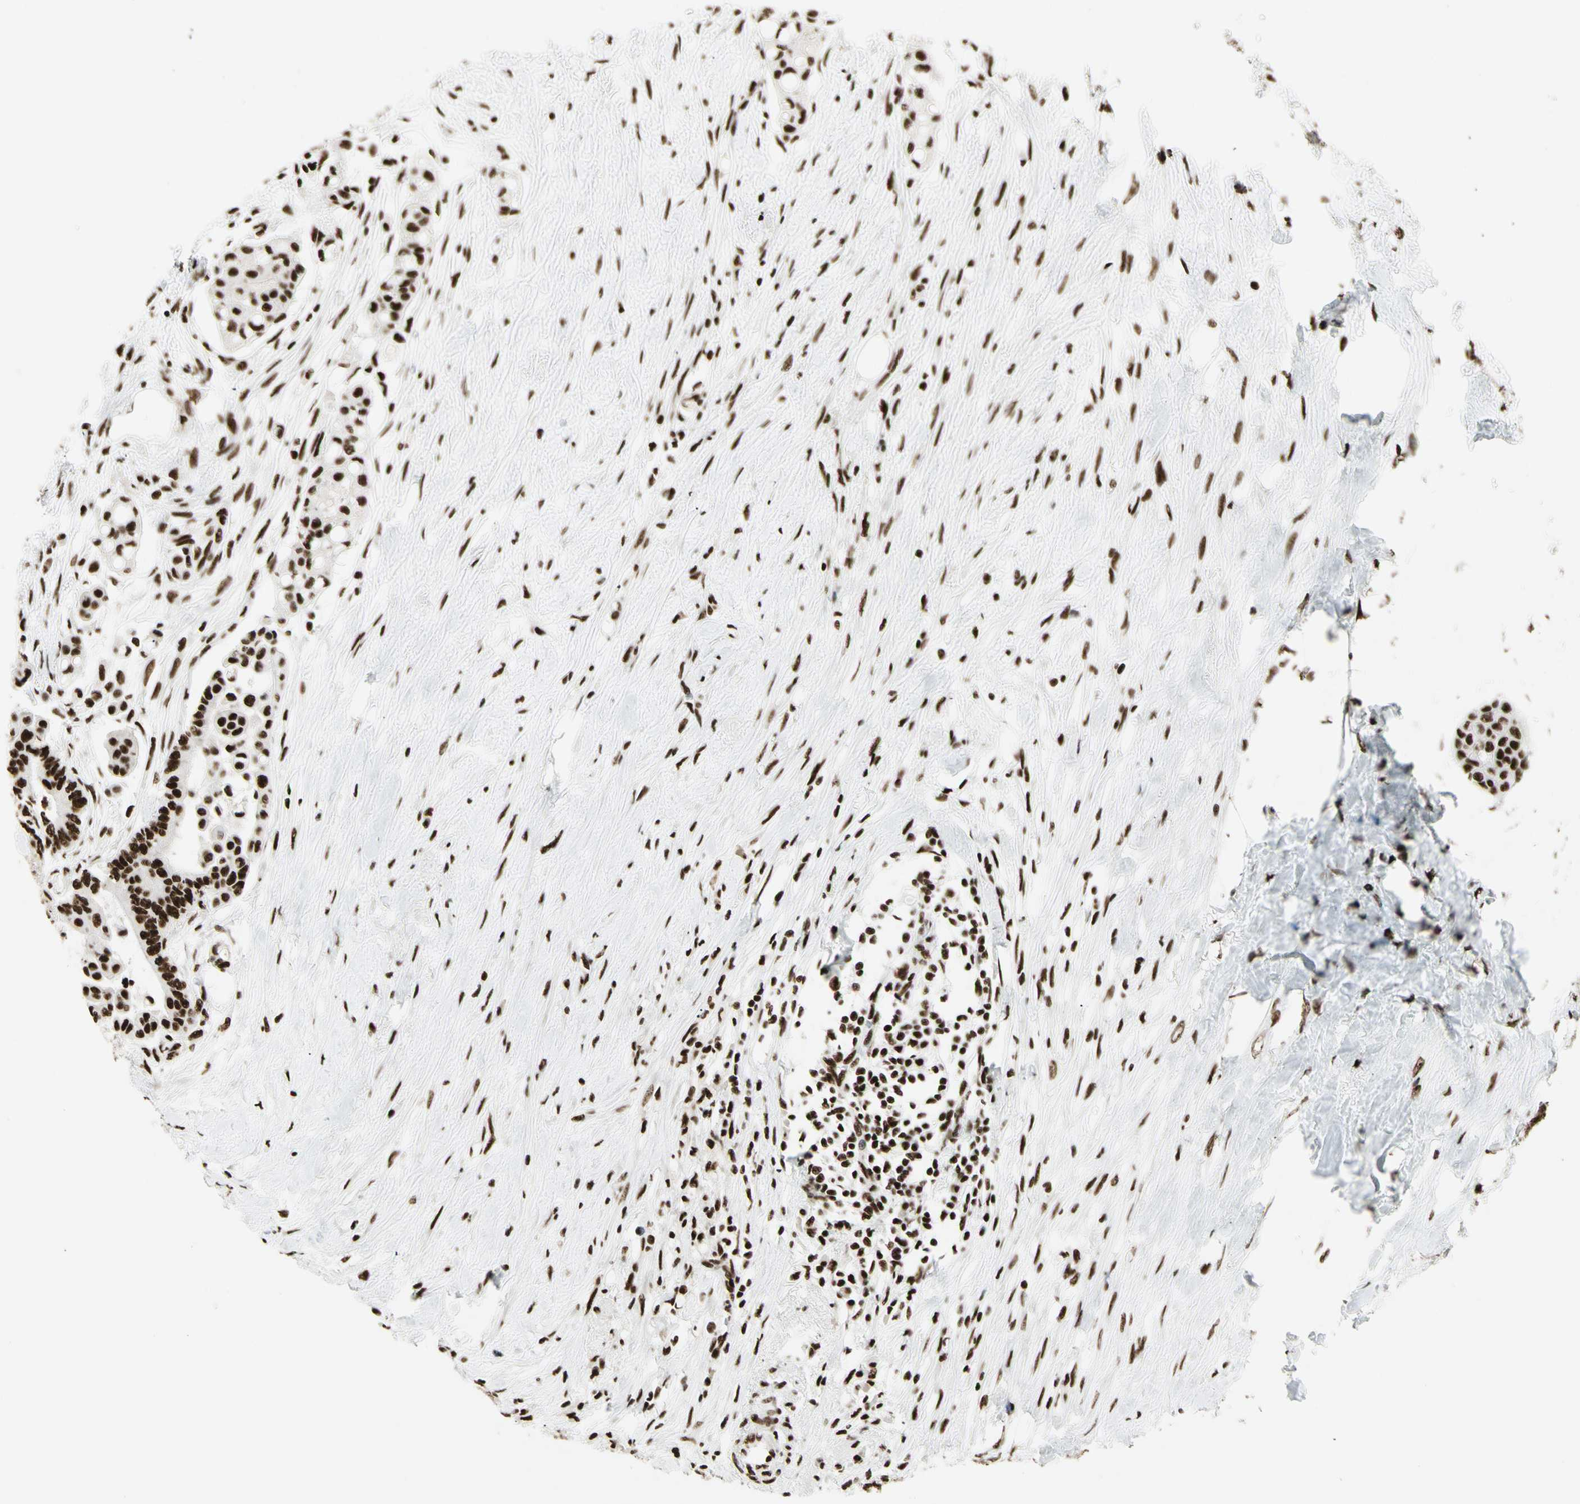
{"staining": {"intensity": "strong", "quantity": ">75%", "location": "nuclear"}, "tissue": "colorectal cancer", "cell_type": "Tumor cells", "image_type": "cancer", "snomed": [{"axis": "morphology", "description": "Normal tissue, NOS"}, {"axis": "morphology", "description": "Adenocarcinoma, NOS"}, {"axis": "topography", "description": "Colon"}], "caption": "Colorectal cancer (adenocarcinoma) stained with immunohistochemistry shows strong nuclear staining in about >75% of tumor cells.", "gene": "CCAR1", "patient": {"sex": "male", "age": 82}}